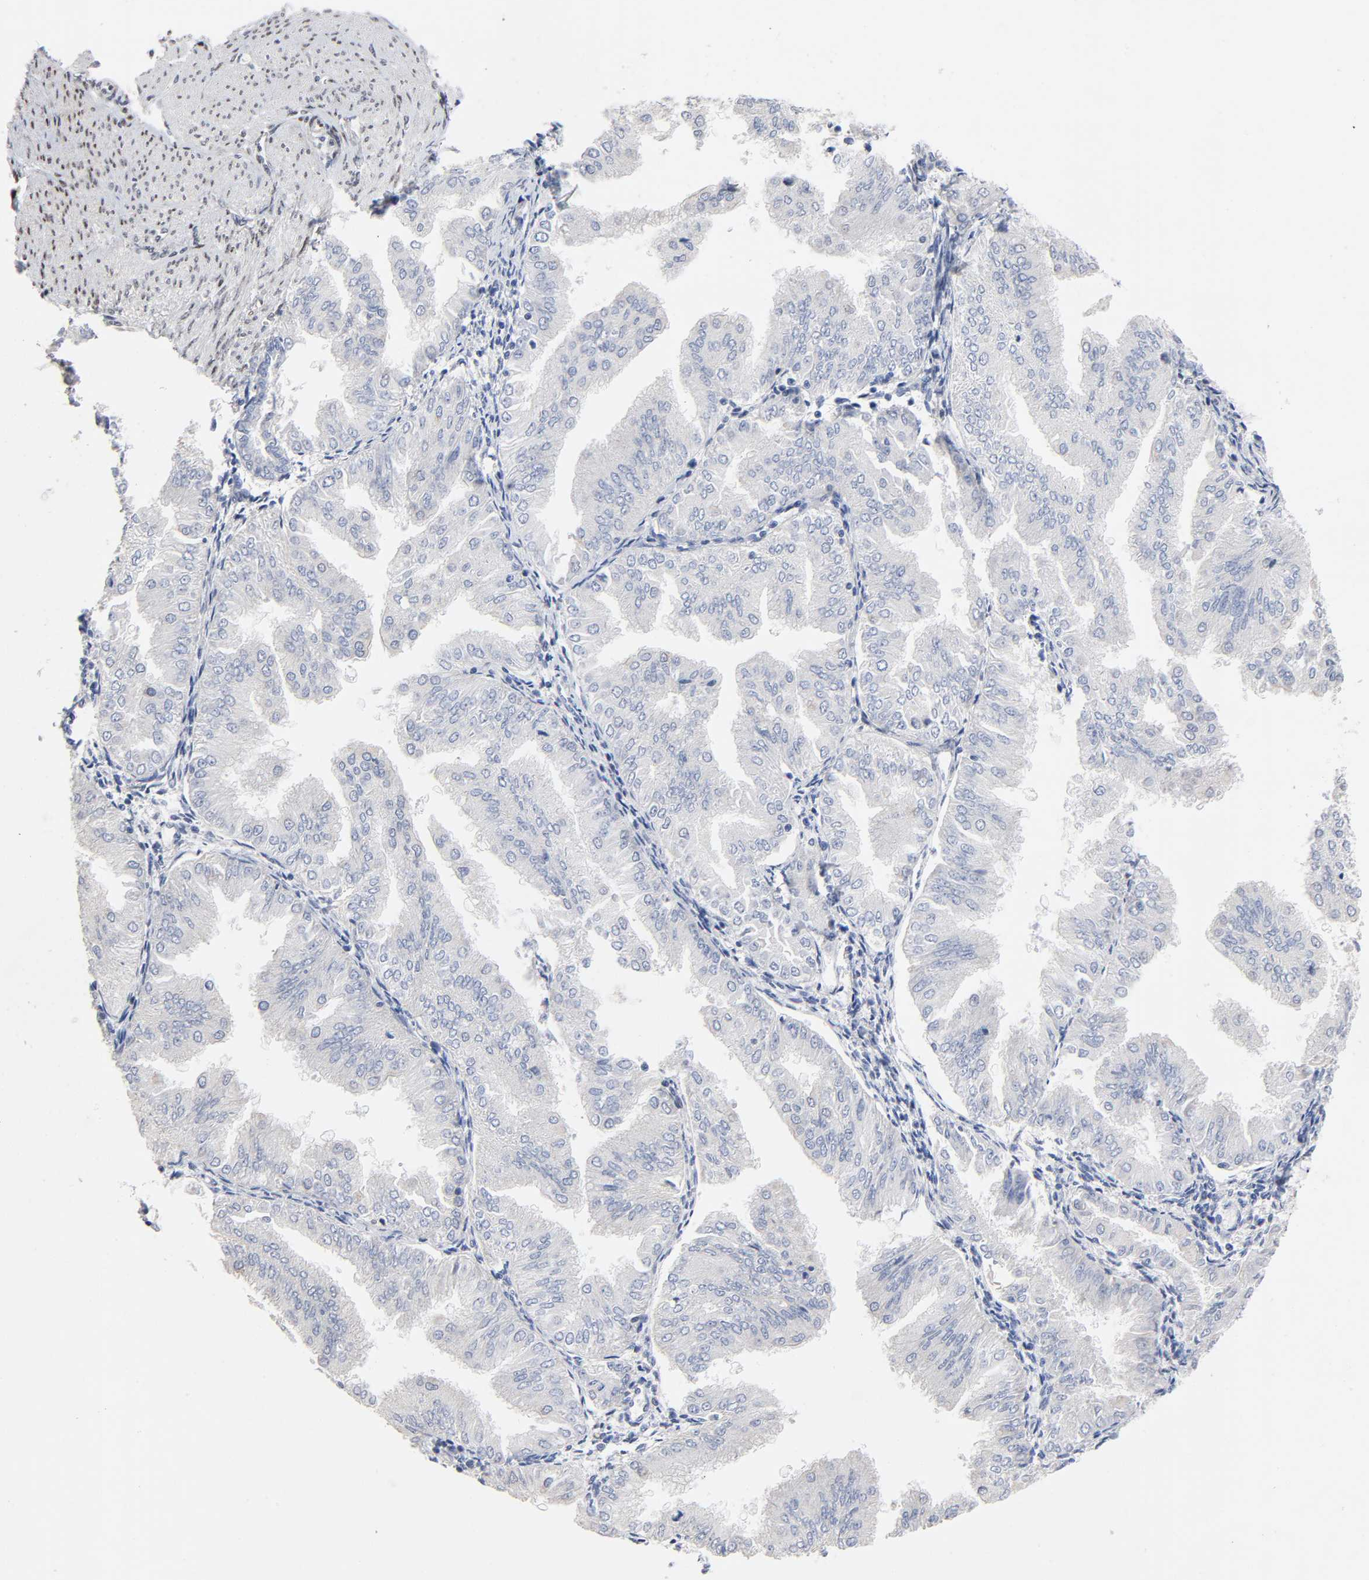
{"staining": {"intensity": "negative", "quantity": "none", "location": "none"}, "tissue": "endometrial cancer", "cell_type": "Tumor cells", "image_type": "cancer", "snomed": [{"axis": "morphology", "description": "Adenocarcinoma, NOS"}, {"axis": "topography", "description": "Endometrium"}], "caption": "High power microscopy histopathology image of an IHC micrograph of endometrial cancer, revealing no significant positivity in tumor cells.", "gene": "STK38", "patient": {"sex": "female", "age": 53}}